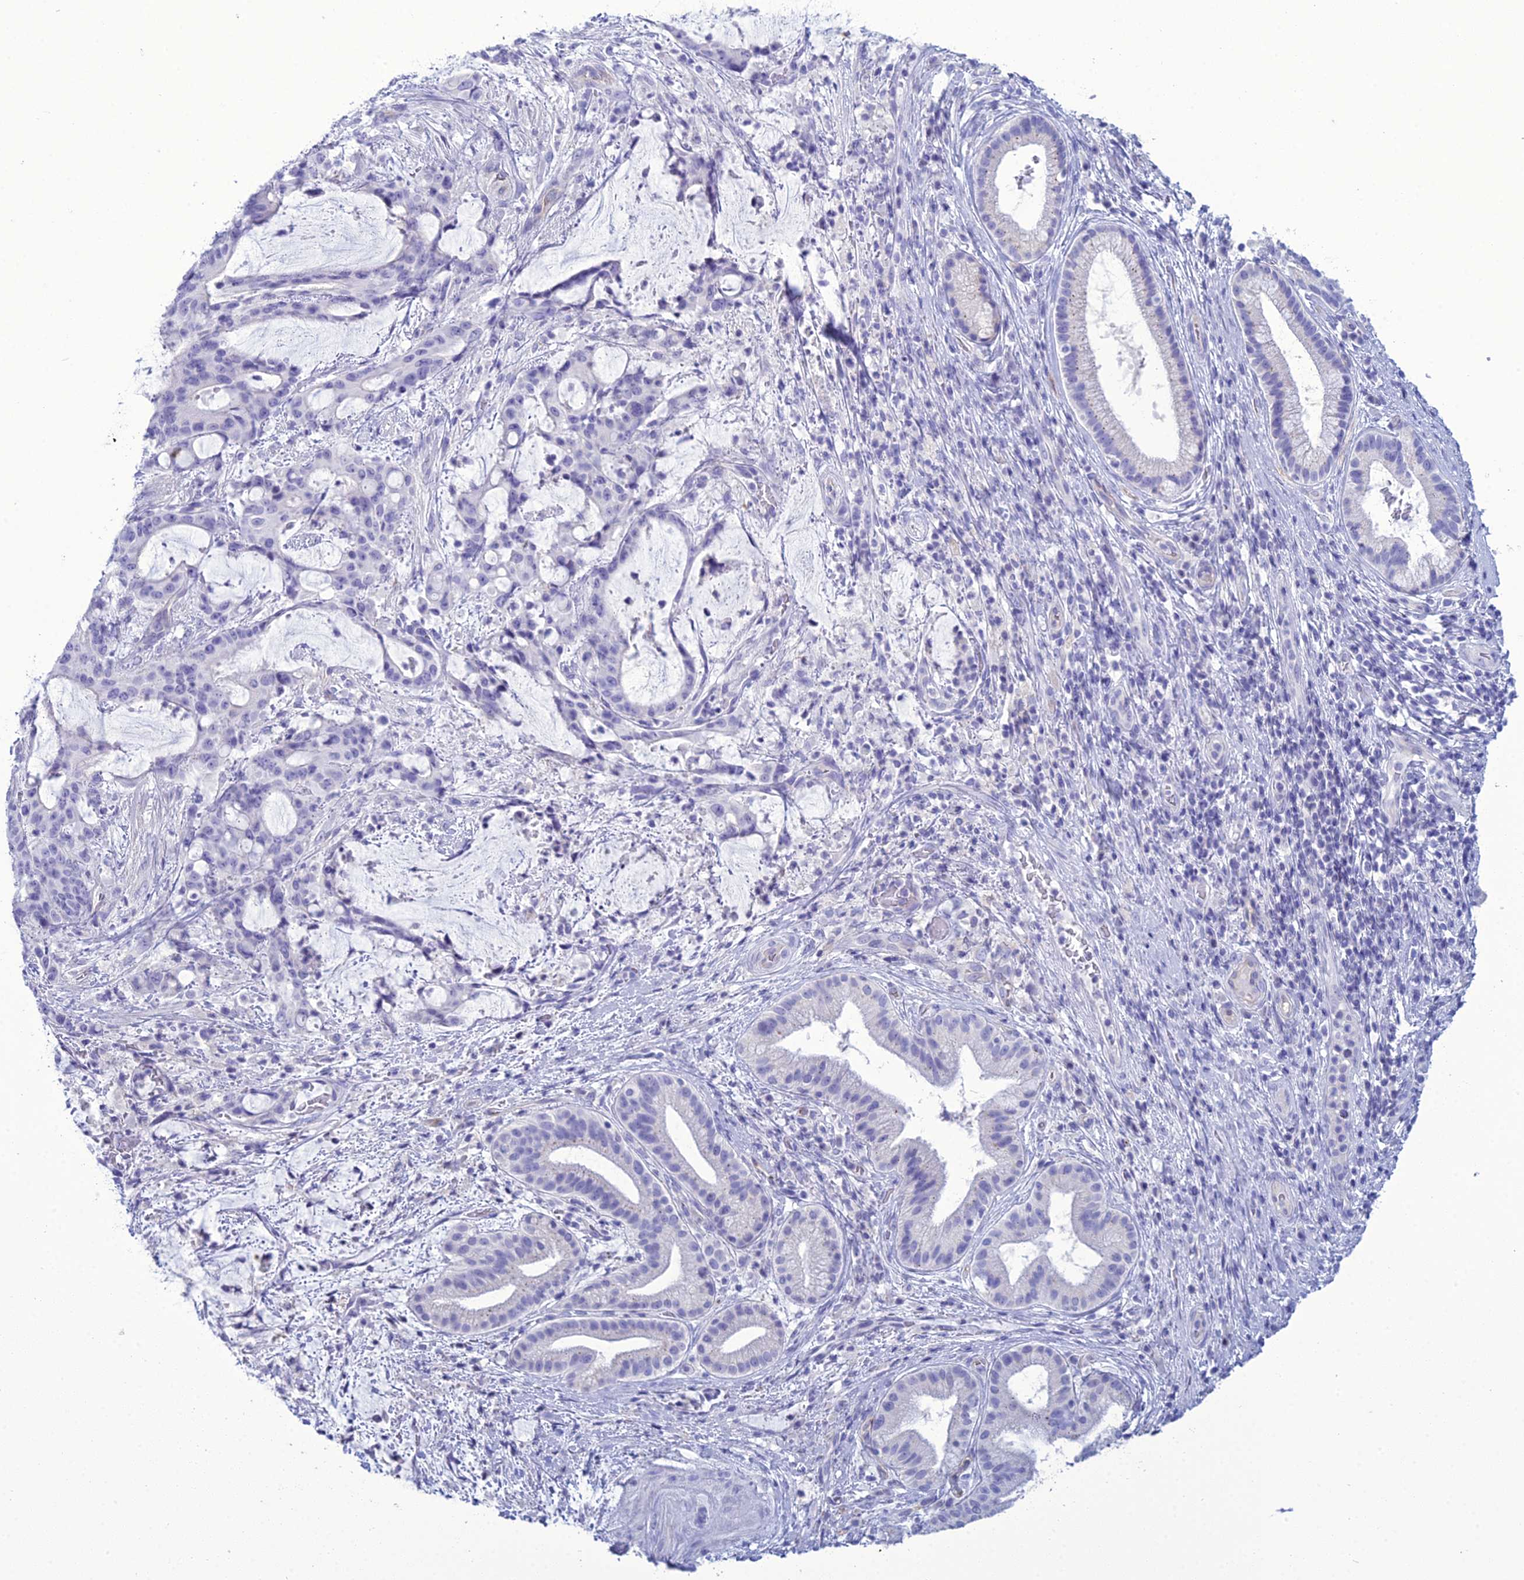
{"staining": {"intensity": "negative", "quantity": "none", "location": "none"}, "tissue": "liver cancer", "cell_type": "Tumor cells", "image_type": "cancer", "snomed": [{"axis": "morphology", "description": "Normal tissue, NOS"}, {"axis": "morphology", "description": "Cholangiocarcinoma"}, {"axis": "topography", "description": "Liver"}, {"axis": "topography", "description": "Peripheral nerve tissue"}], "caption": "Immunohistochemistry (IHC) photomicrograph of human liver cholangiocarcinoma stained for a protein (brown), which exhibits no expression in tumor cells. Nuclei are stained in blue.", "gene": "ACE", "patient": {"sex": "female", "age": 73}}